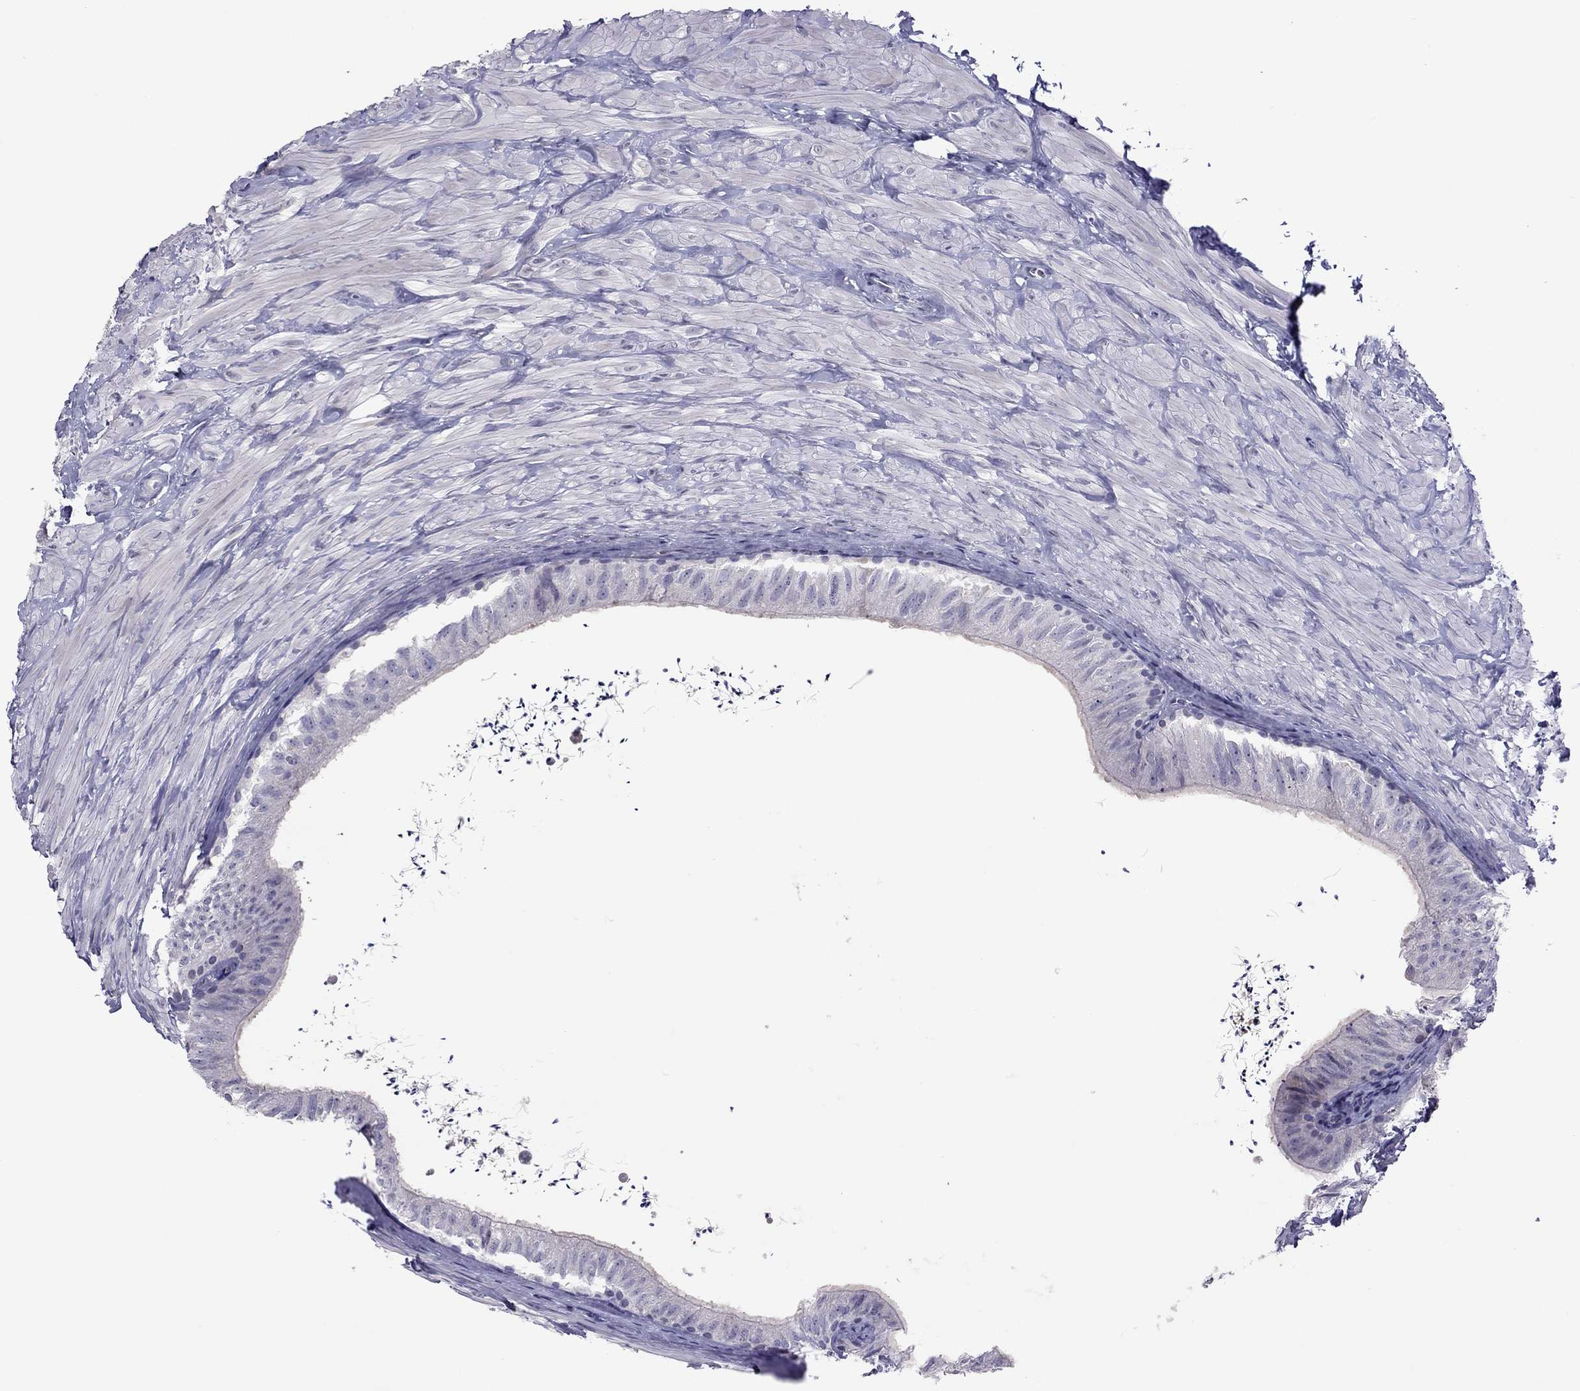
{"staining": {"intensity": "negative", "quantity": "none", "location": "none"}, "tissue": "epididymis", "cell_type": "Glandular cells", "image_type": "normal", "snomed": [{"axis": "morphology", "description": "Normal tissue, NOS"}, {"axis": "topography", "description": "Epididymis"}], "caption": "This histopathology image is of normal epididymis stained with immunohistochemistry (IHC) to label a protein in brown with the nuclei are counter-stained blue. There is no expression in glandular cells.", "gene": "PPP1R3A", "patient": {"sex": "male", "age": 32}}